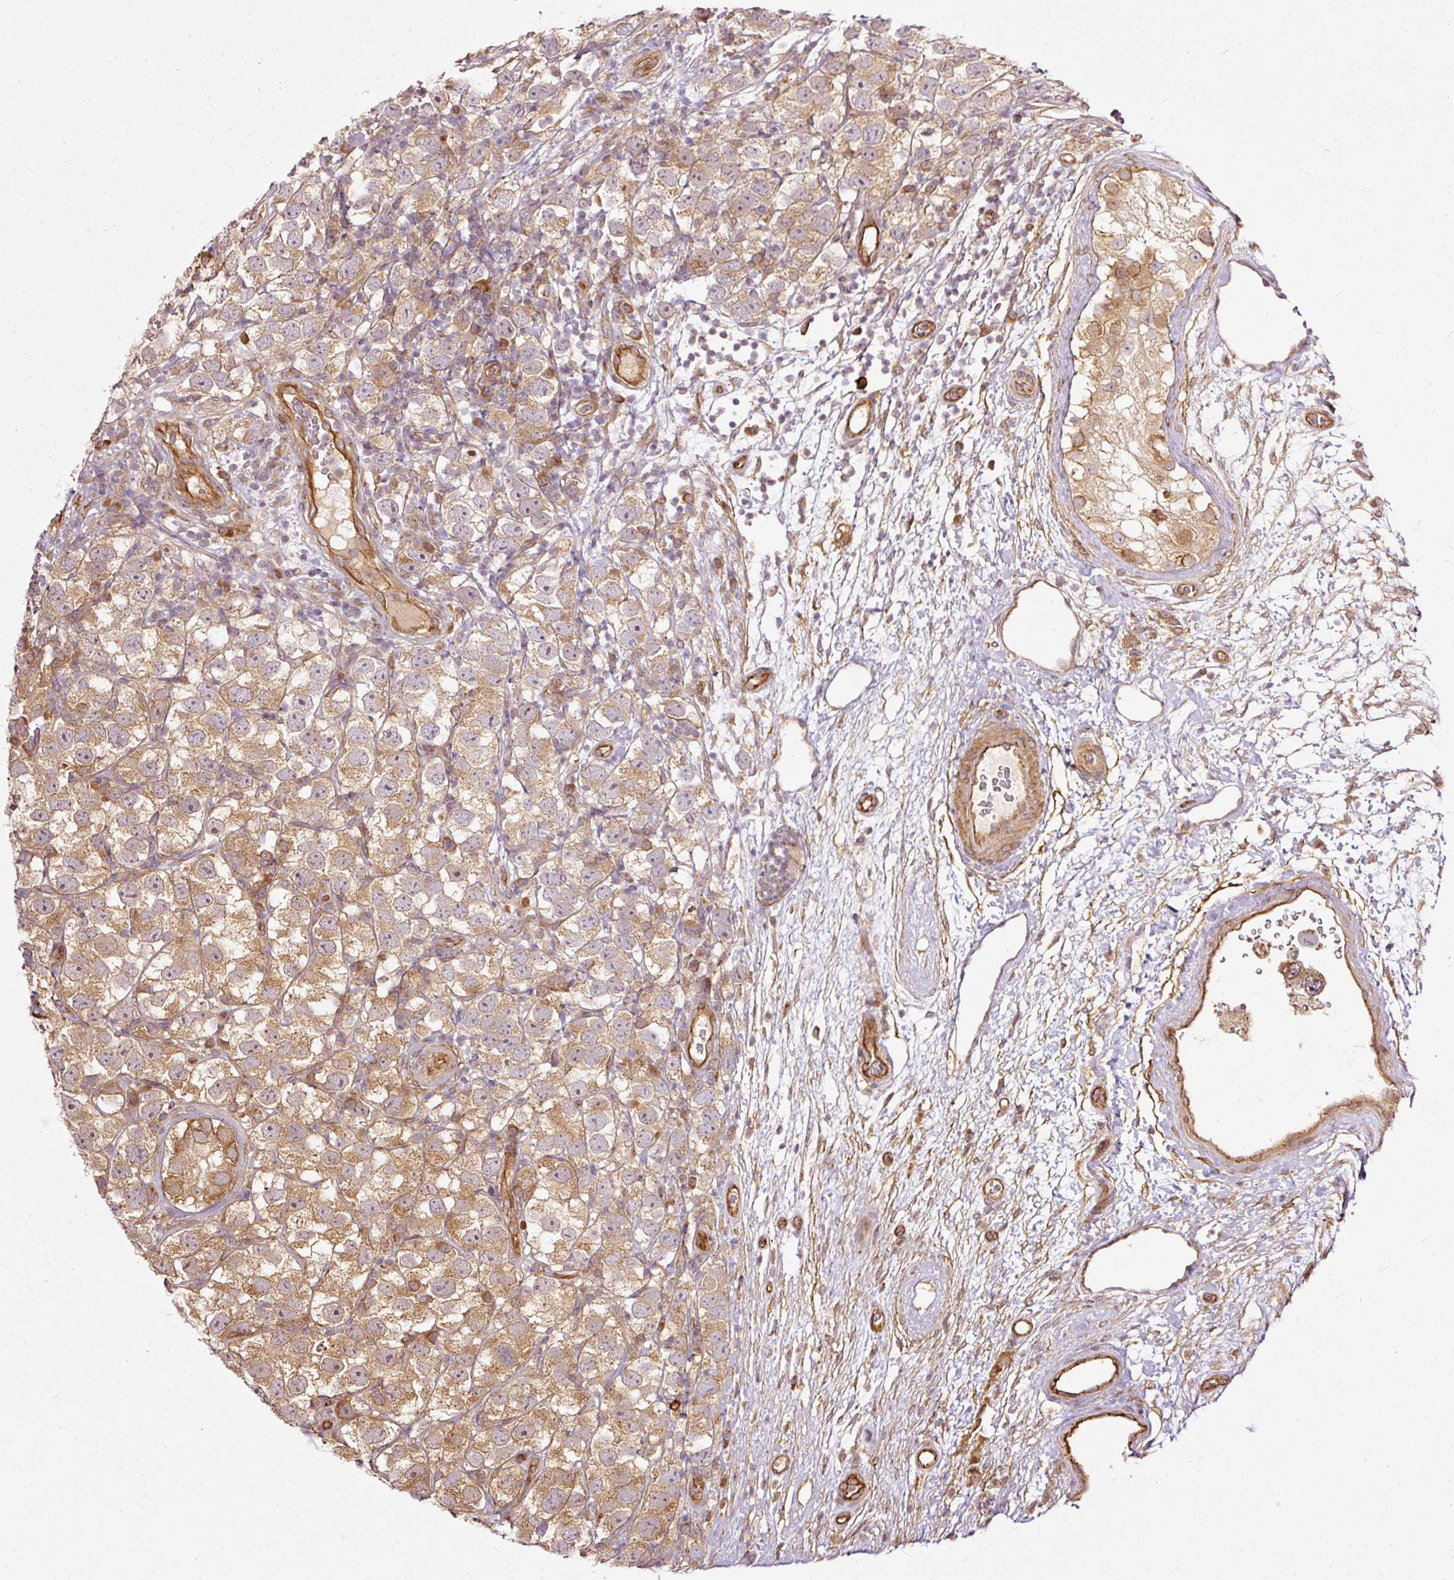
{"staining": {"intensity": "moderate", "quantity": ">75%", "location": "cytoplasmic/membranous"}, "tissue": "testis cancer", "cell_type": "Tumor cells", "image_type": "cancer", "snomed": [{"axis": "morphology", "description": "Seminoma, NOS"}, {"axis": "topography", "description": "Testis"}], "caption": "This is a histology image of IHC staining of testis seminoma, which shows moderate positivity in the cytoplasmic/membranous of tumor cells.", "gene": "MIF4GD", "patient": {"sex": "male", "age": 26}}